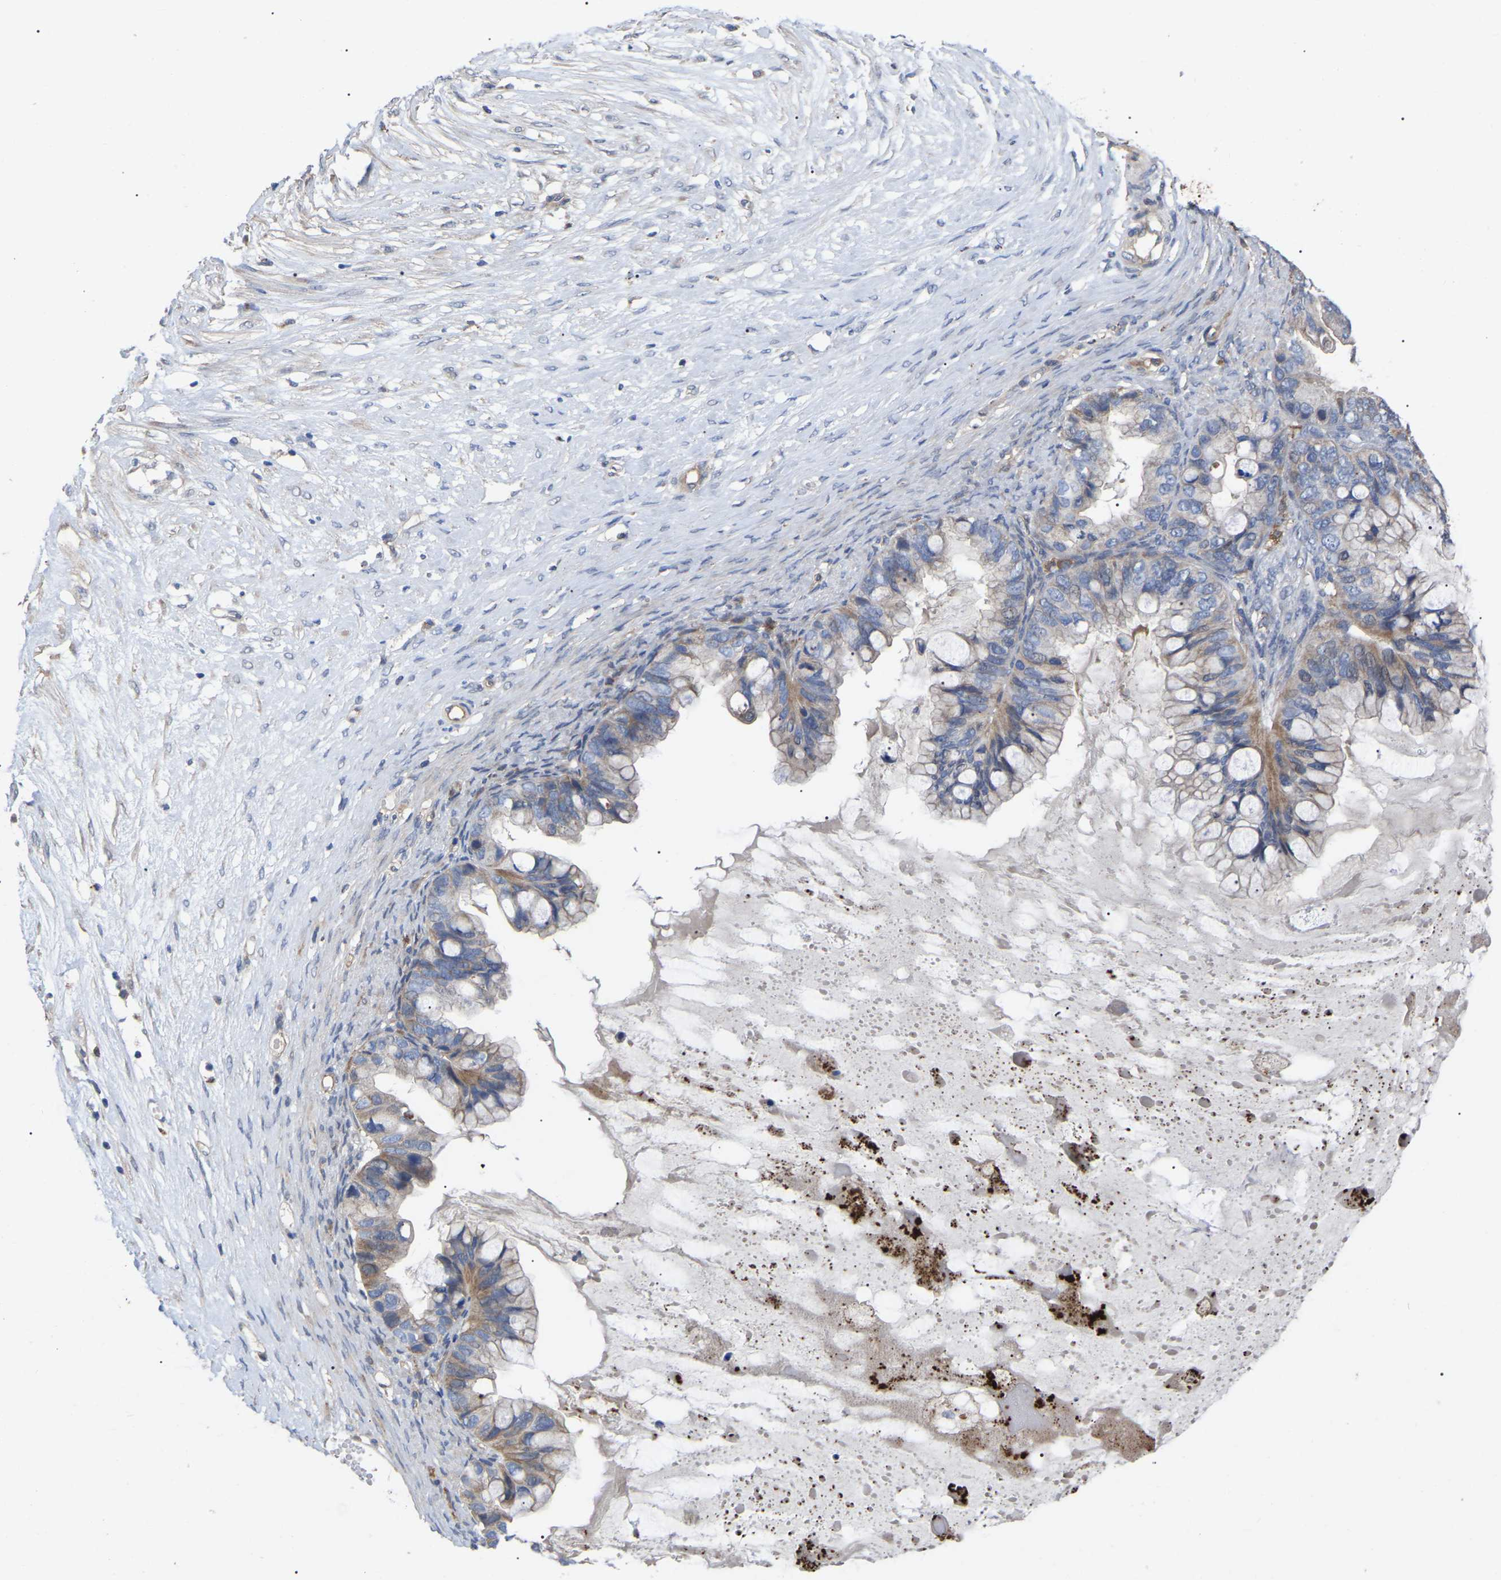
{"staining": {"intensity": "weak", "quantity": ">75%", "location": "cytoplasmic/membranous"}, "tissue": "ovarian cancer", "cell_type": "Tumor cells", "image_type": "cancer", "snomed": [{"axis": "morphology", "description": "Cystadenocarcinoma, mucinous, NOS"}, {"axis": "topography", "description": "Ovary"}], "caption": "IHC image of ovarian mucinous cystadenocarcinoma stained for a protein (brown), which demonstrates low levels of weak cytoplasmic/membranous positivity in about >75% of tumor cells.", "gene": "FAM171A2", "patient": {"sex": "female", "age": 80}}